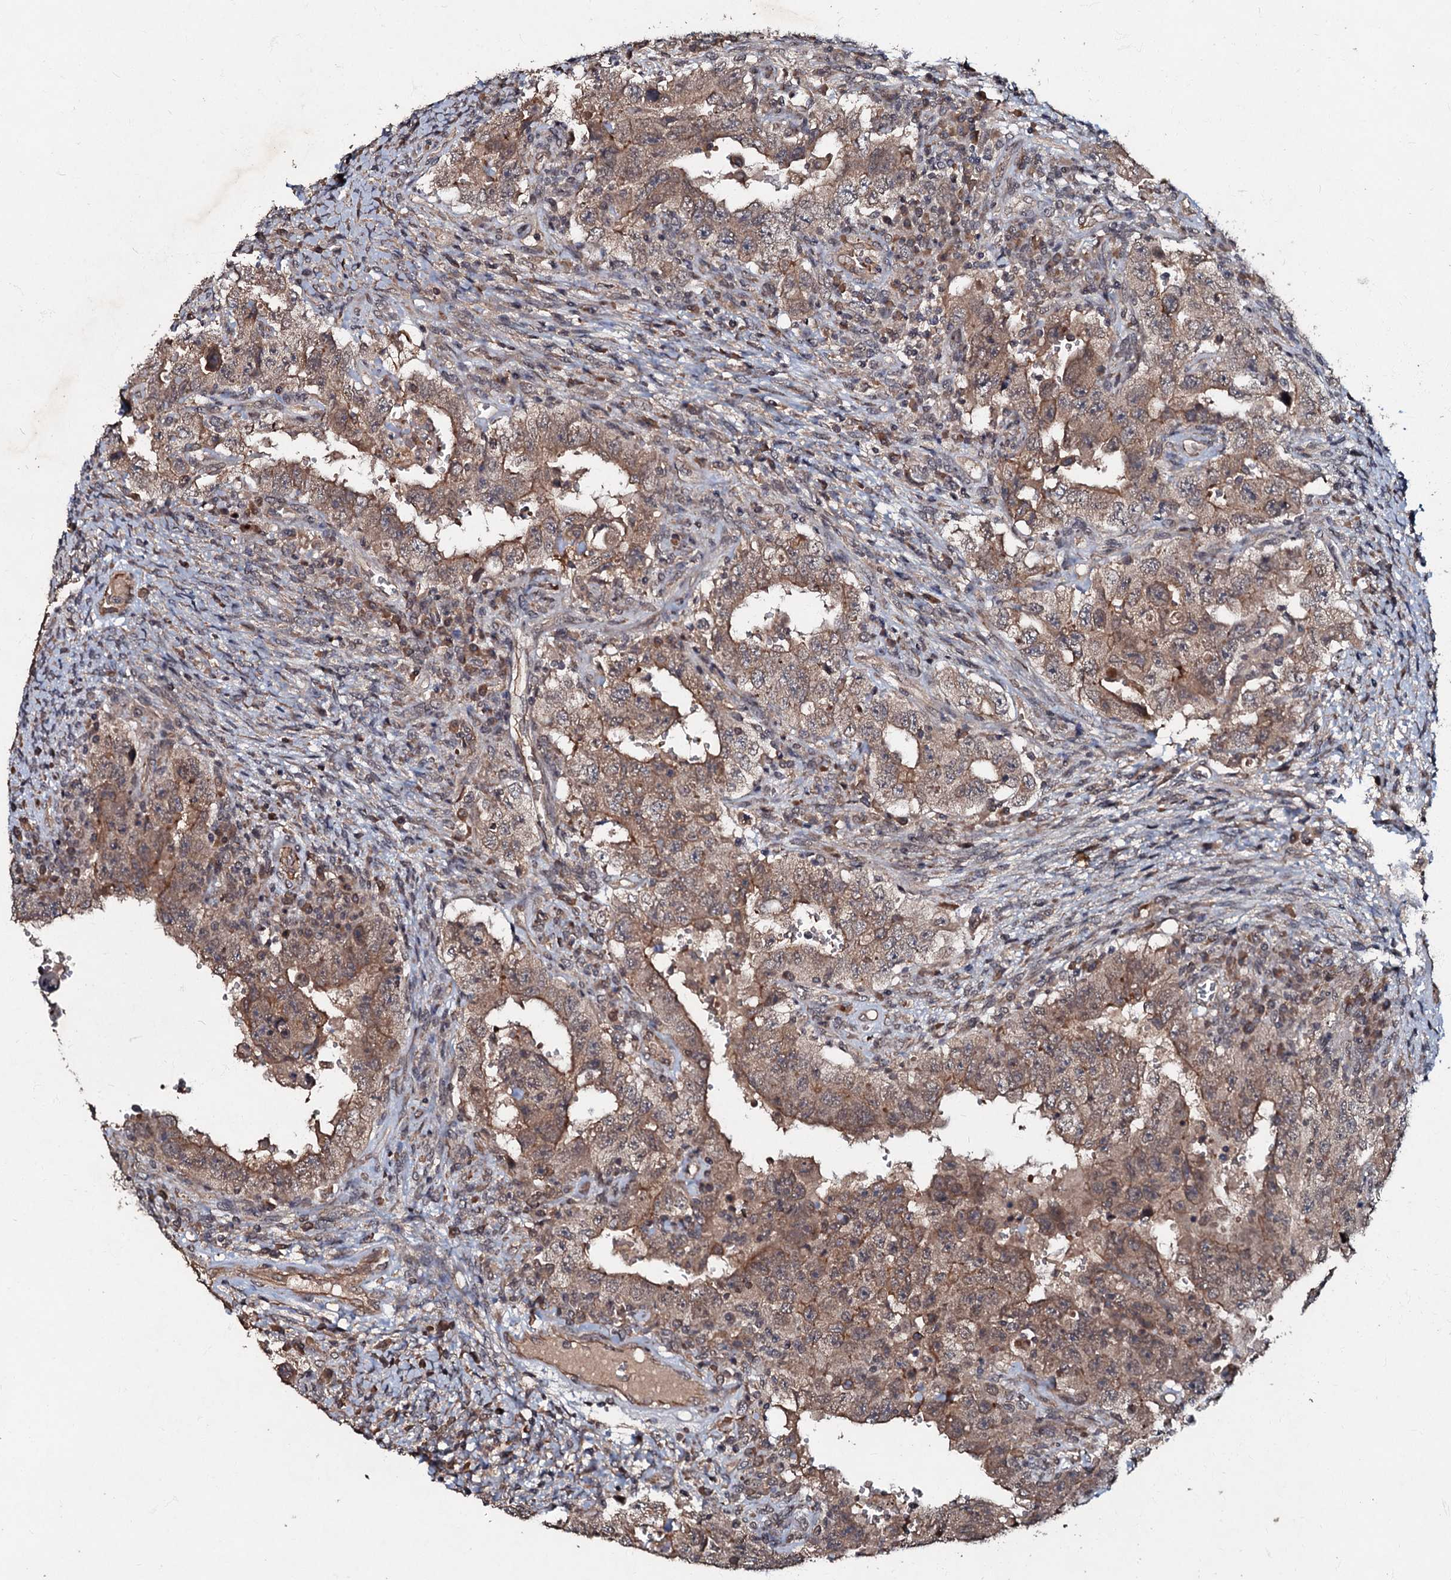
{"staining": {"intensity": "moderate", "quantity": ">75%", "location": "cytoplasmic/membranous"}, "tissue": "testis cancer", "cell_type": "Tumor cells", "image_type": "cancer", "snomed": [{"axis": "morphology", "description": "Carcinoma, Embryonal, NOS"}, {"axis": "topography", "description": "Testis"}], "caption": "Brown immunohistochemical staining in human testis embryonal carcinoma displays moderate cytoplasmic/membranous expression in approximately >75% of tumor cells.", "gene": "MANSC4", "patient": {"sex": "male", "age": 26}}